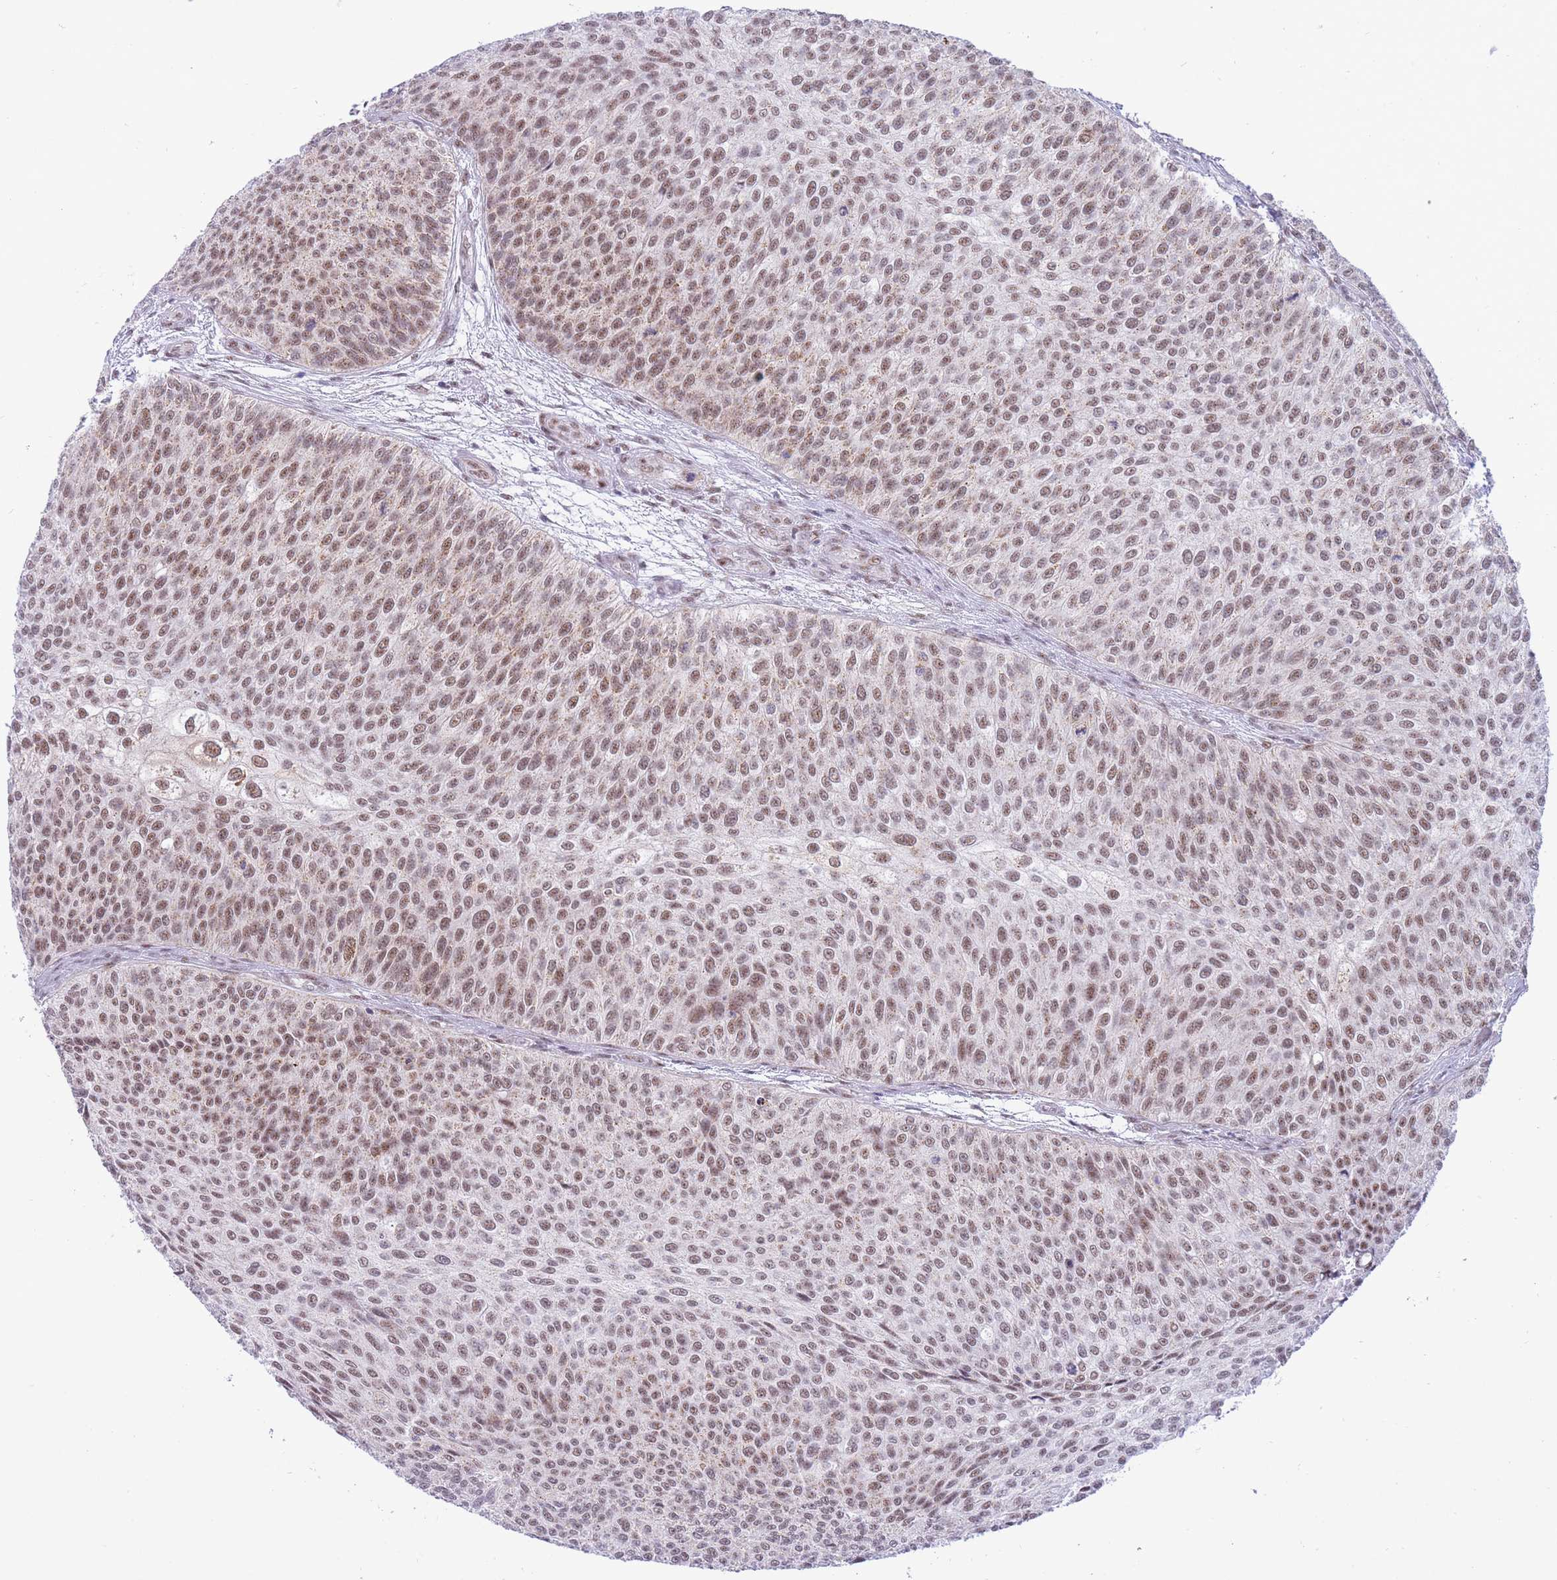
{"staining": {"intensity": "moderate", "quantity": ">75%", "location": "nuclear"}, "tissue": "urothelial cancer", "cell_type": "Tumor cells", "image_type": "cancer", "snomed": [{"axis": "morphology", "description": "Urothelial carcinoma, Low grade"}, {"axis": "topography", "description": "Urinary bladder"}], "caption": "Protein expression analysis of human urothelial carcinoma (low-grade) reveals moderate nuclear positivity in approximately >75% of tumor cells.", "gene": "CYP2B6", "patient": {"sex": "male", "age": 84}}